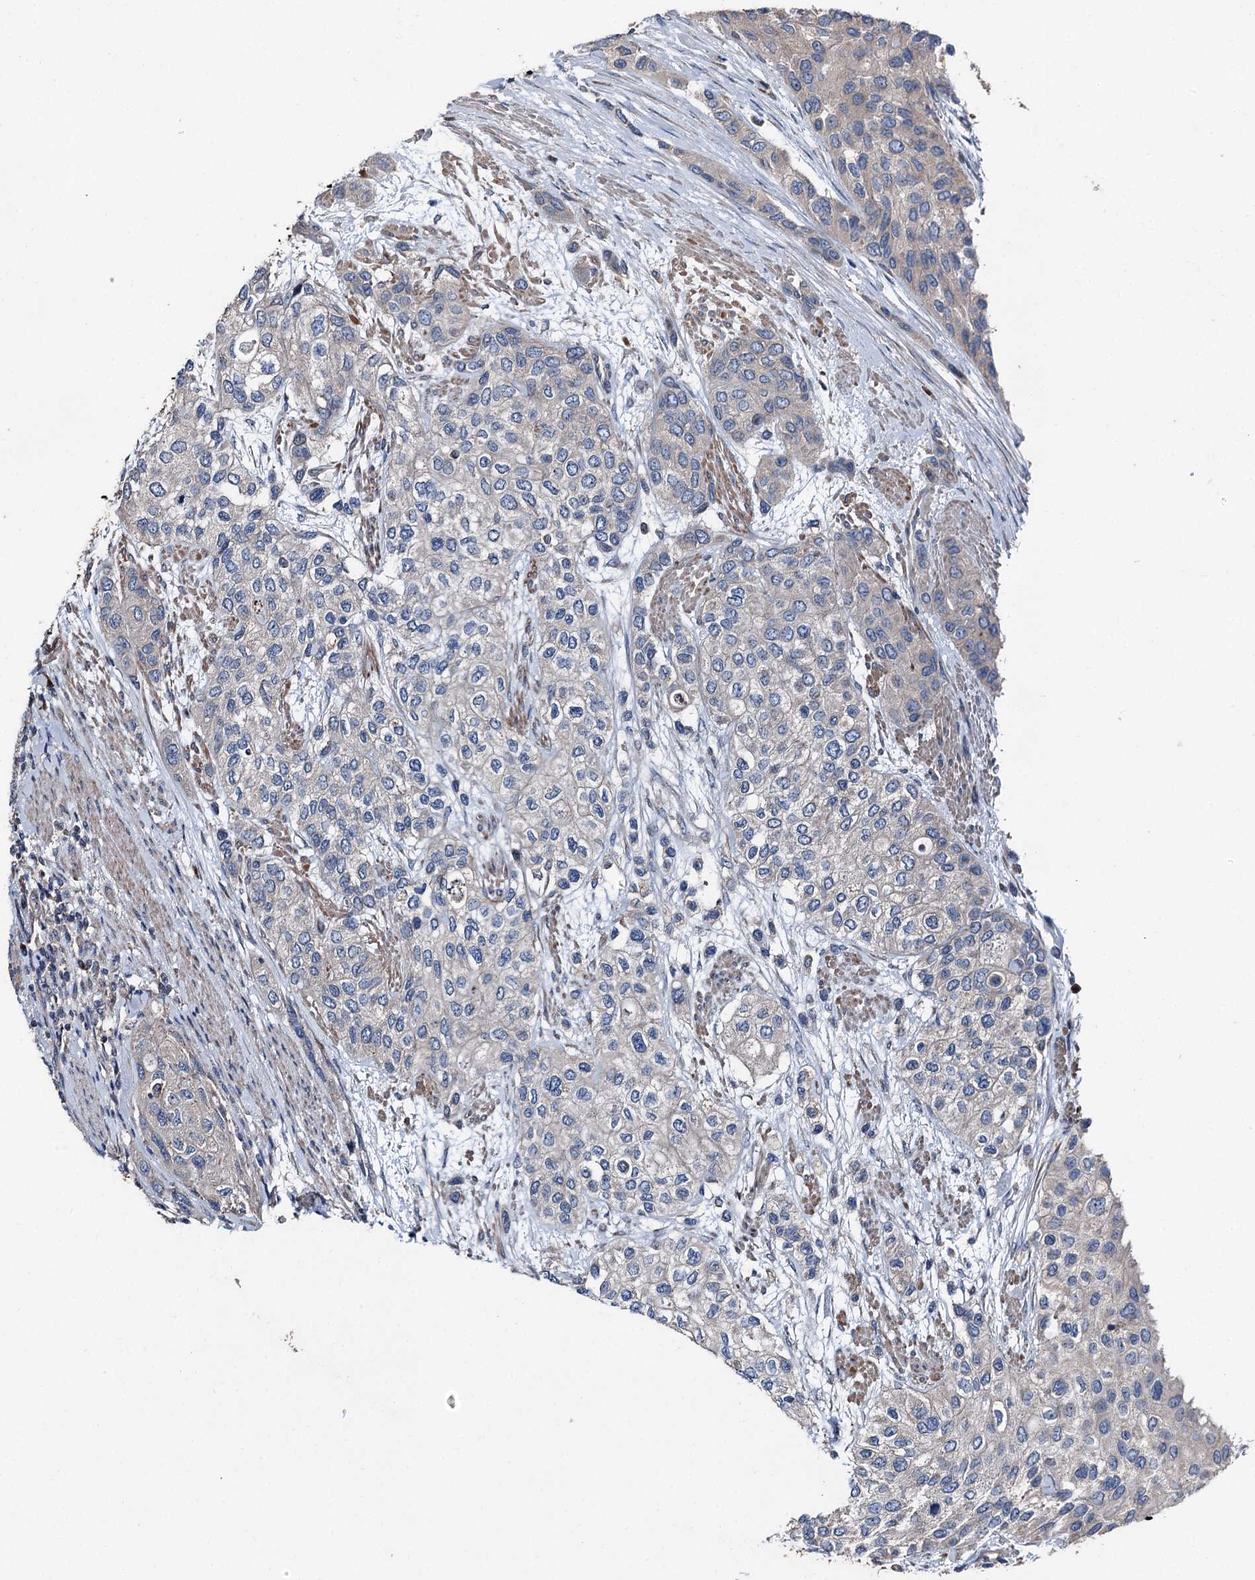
{"staining": {"intensity": "negative", "quantity": "none", "location": "none"}, "tissue": "urothelial cancer", "cell_type": "Tumor cells", "image_type": "cancer", "snomed": [{"axis": "morphology", "description": "Normal tissue, NOS"}, {"axis": "morphology", "description": "Urothelial carcinoma, High grade"}, {"axis": "topography", "description": "Vascular tissue"}, {"axis": "topography", "description": "Urinary bladder"}], "caption": "Immunohistochemical staining of human urothelial carcinoma (high-grade) reveals no significant staining in tumor cells. (Brightfield microscopy of DAB IHC at high magnification).", "gene": "RUFY1", "patient": {"sex": "female", "age": 56}}